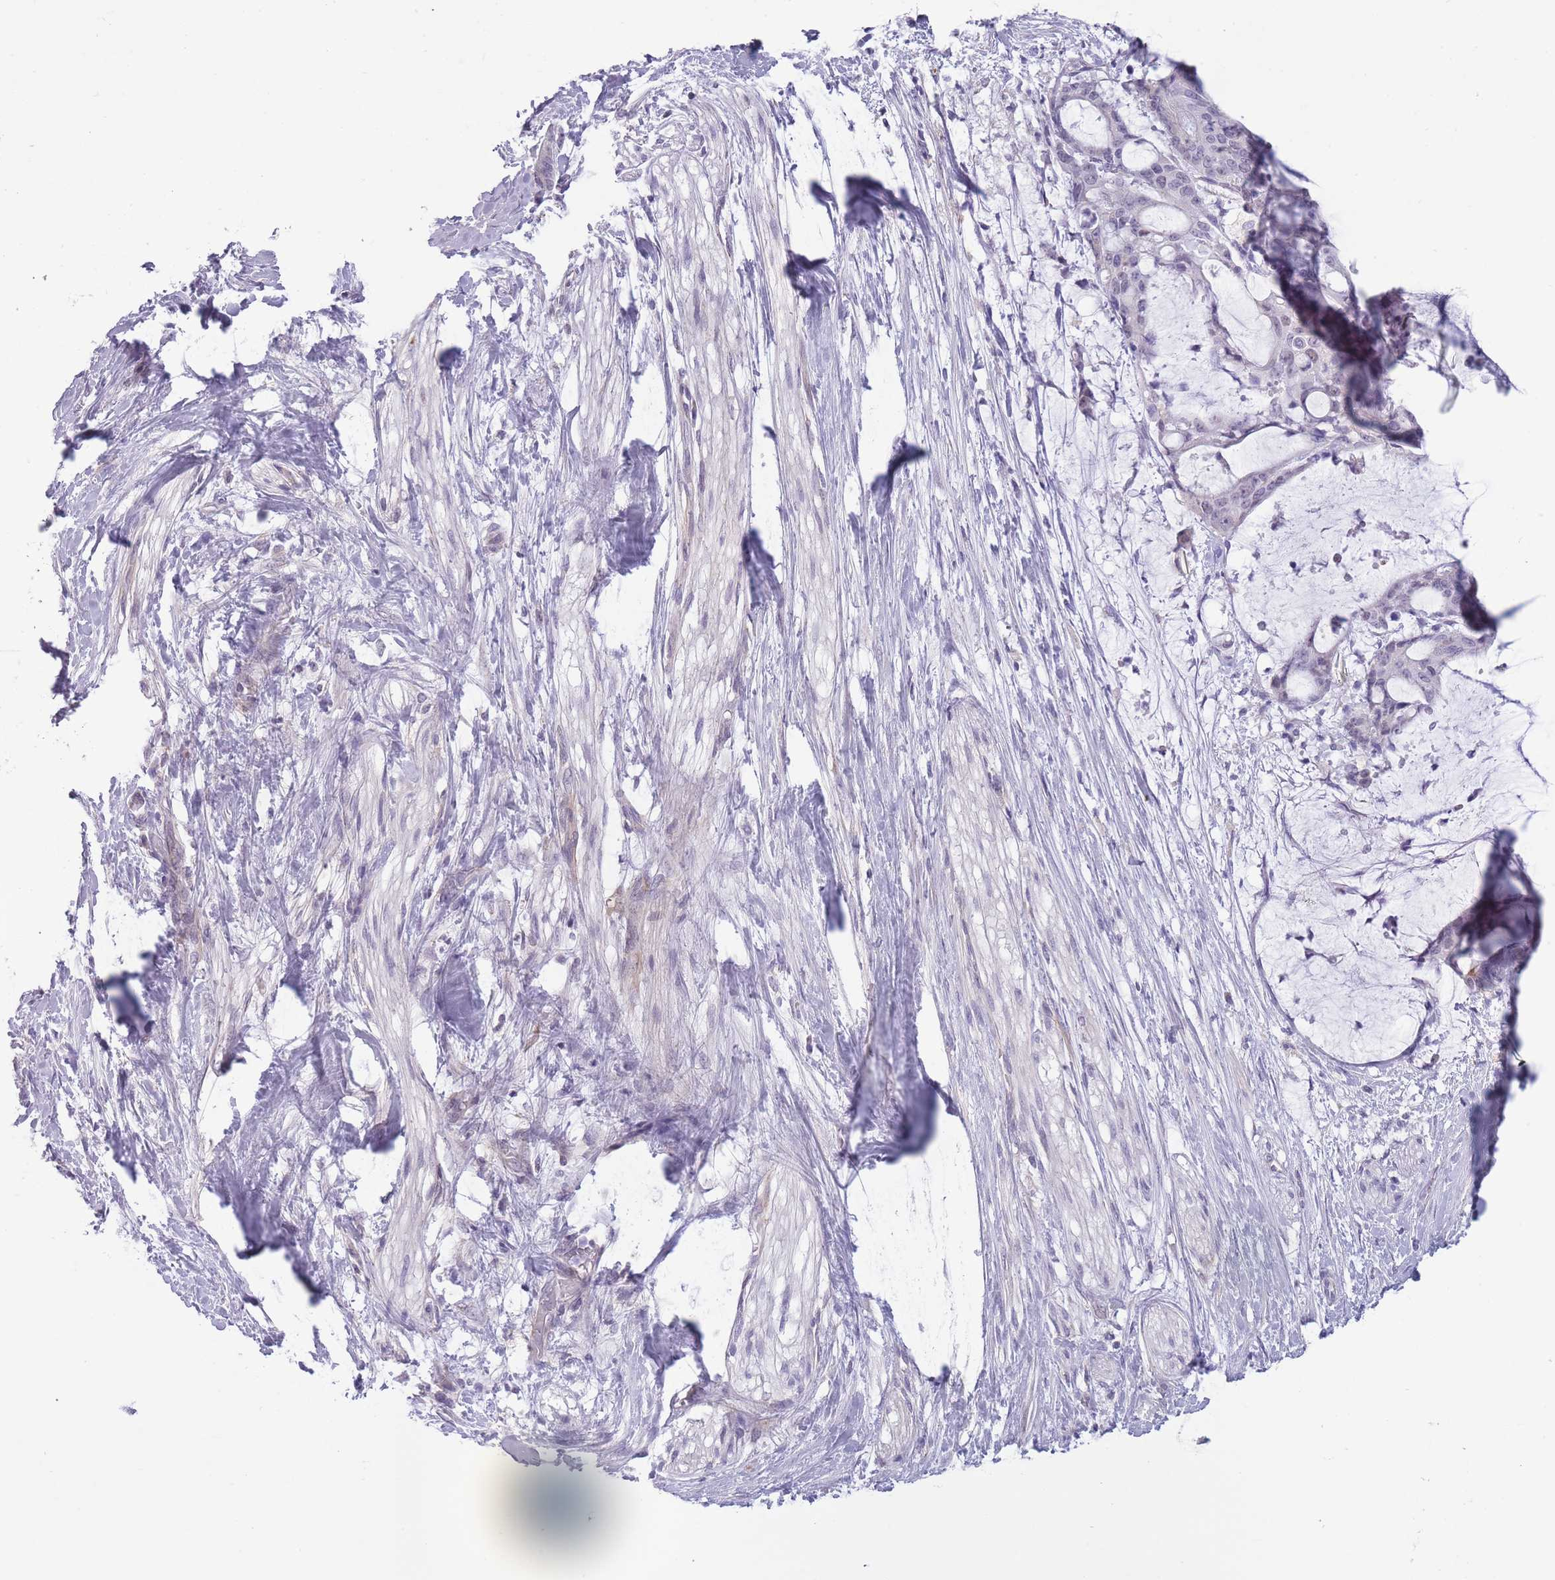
{"staining": {"intensity": "negative", "quantity": "none", "location": "none"}, "tissue": "liver cancer", "cell_type": "Tumor cells", "image_type": "cancer", "snomed": [{"axis": "morphology", "description": "Normal tissue, NOS"}, {"axis": "morphology", "description": "Cholangiocarcinoma"}, {"axis": "topography", "description": "Liver"}, {"axis": "topography", "description": "Peripheral nerve tissue"}], "caption": "This is a photomicrograph of immunohistochemistry staining of liver cancer (cholangiocarcinoma), which shows no positivity in tumor cells.", "gene": "ZBTB24", "patient": {"sex": "female", "age": 73}}